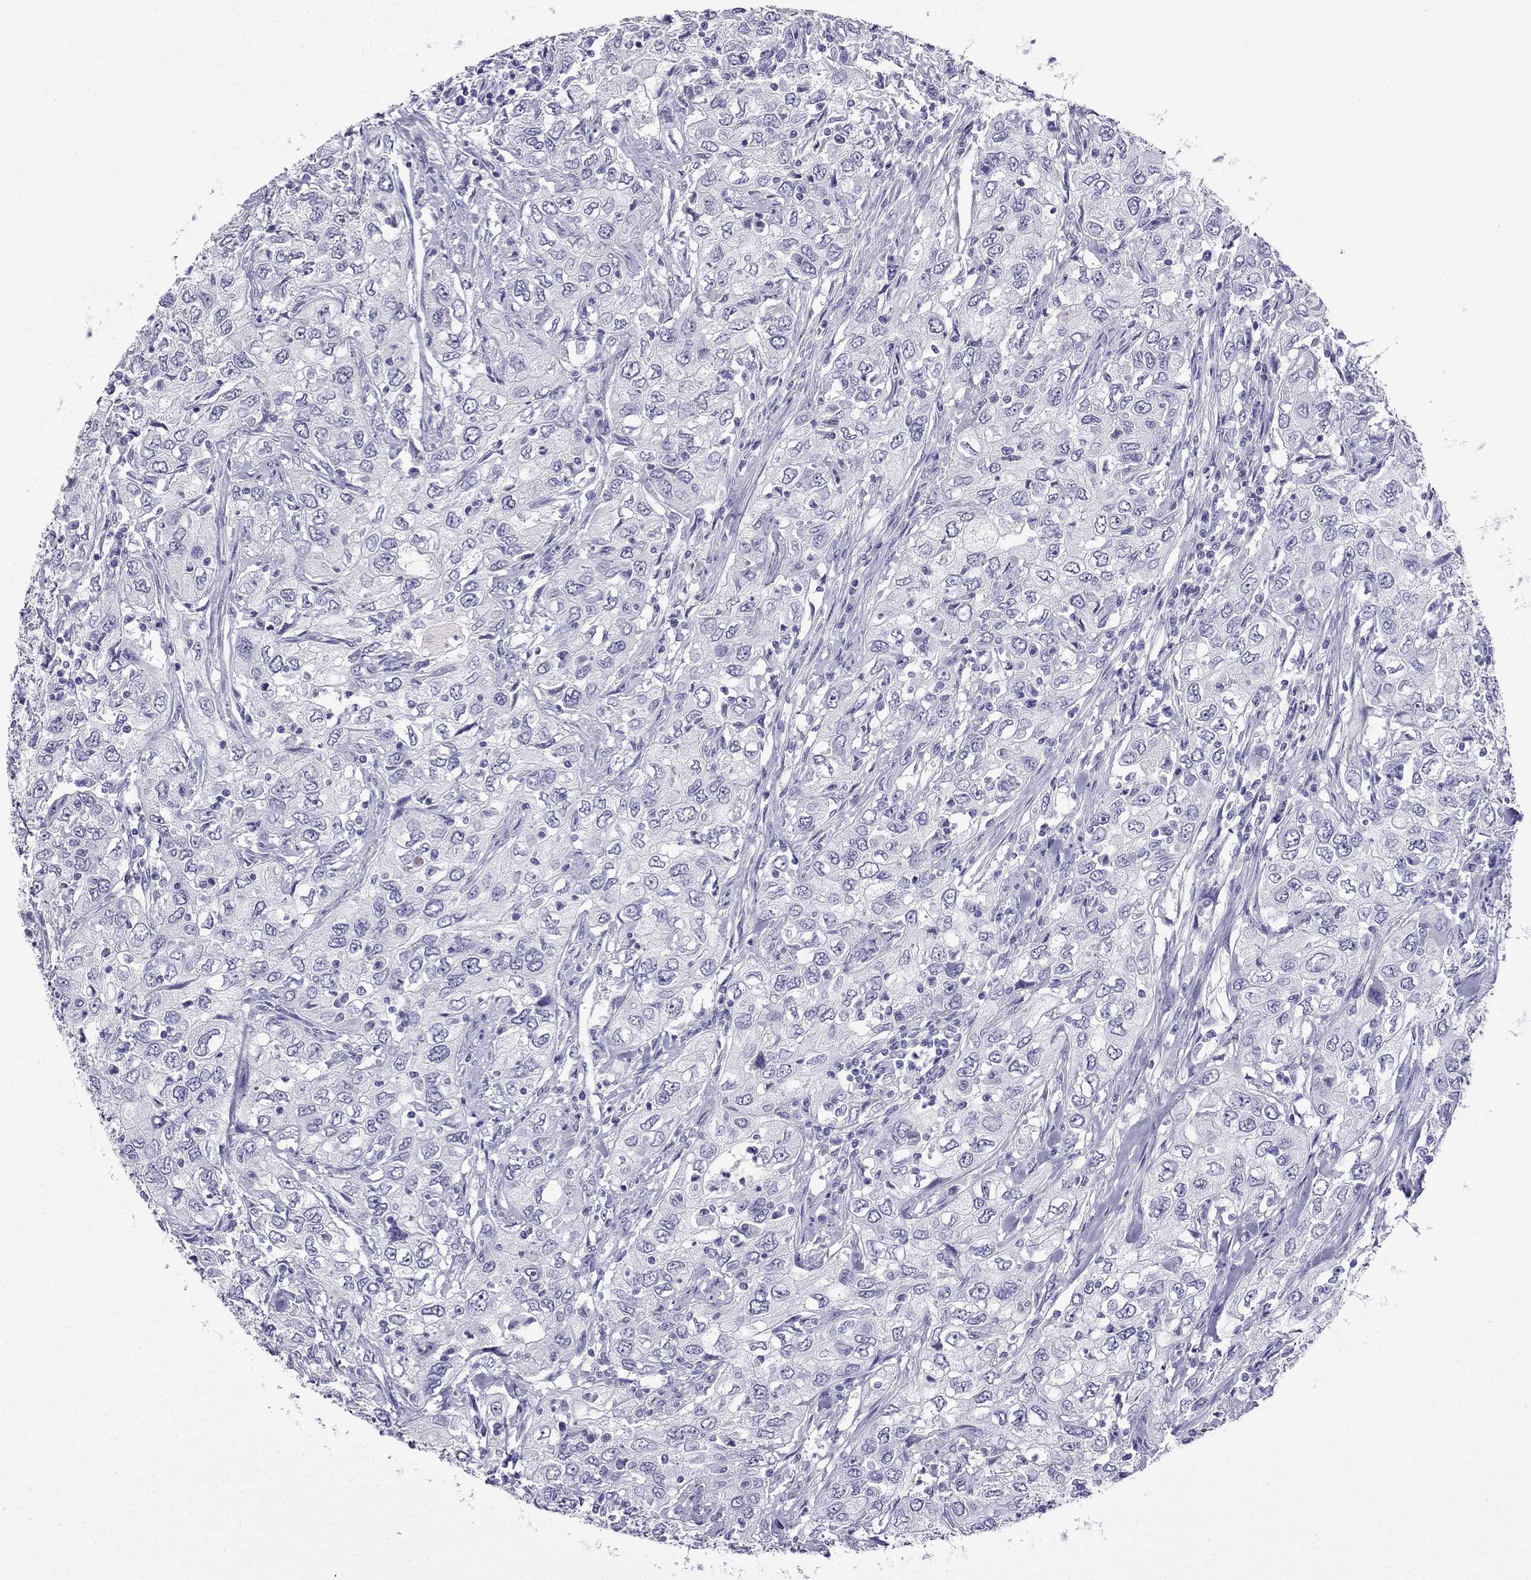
{"staining": {"intensity": "negative", "quantity": "none", "location": "none"}, "tissue": "urothelial cancer", "cell_type": "Tumor cells", "image_type": "cancer", "snomed": [{"axis": "morphology", "description": "Urothelial carcinoma, High grade"}, {"axis": "topography", "description": "Urinary bladder"}], "caption": "DAB (3,3'-diaminobenzidine) immunohistochemical staining of high-grade urothelial carcinoma displays no significant positivity in tumor cells. The staining is performed using DAB (3,3'-diaminobenzidine) brown chromogen with nuclei counter-stained in using hematoxylin.", "gene": "CDHR4", "patient": {"sex": "male", "age": 76}}